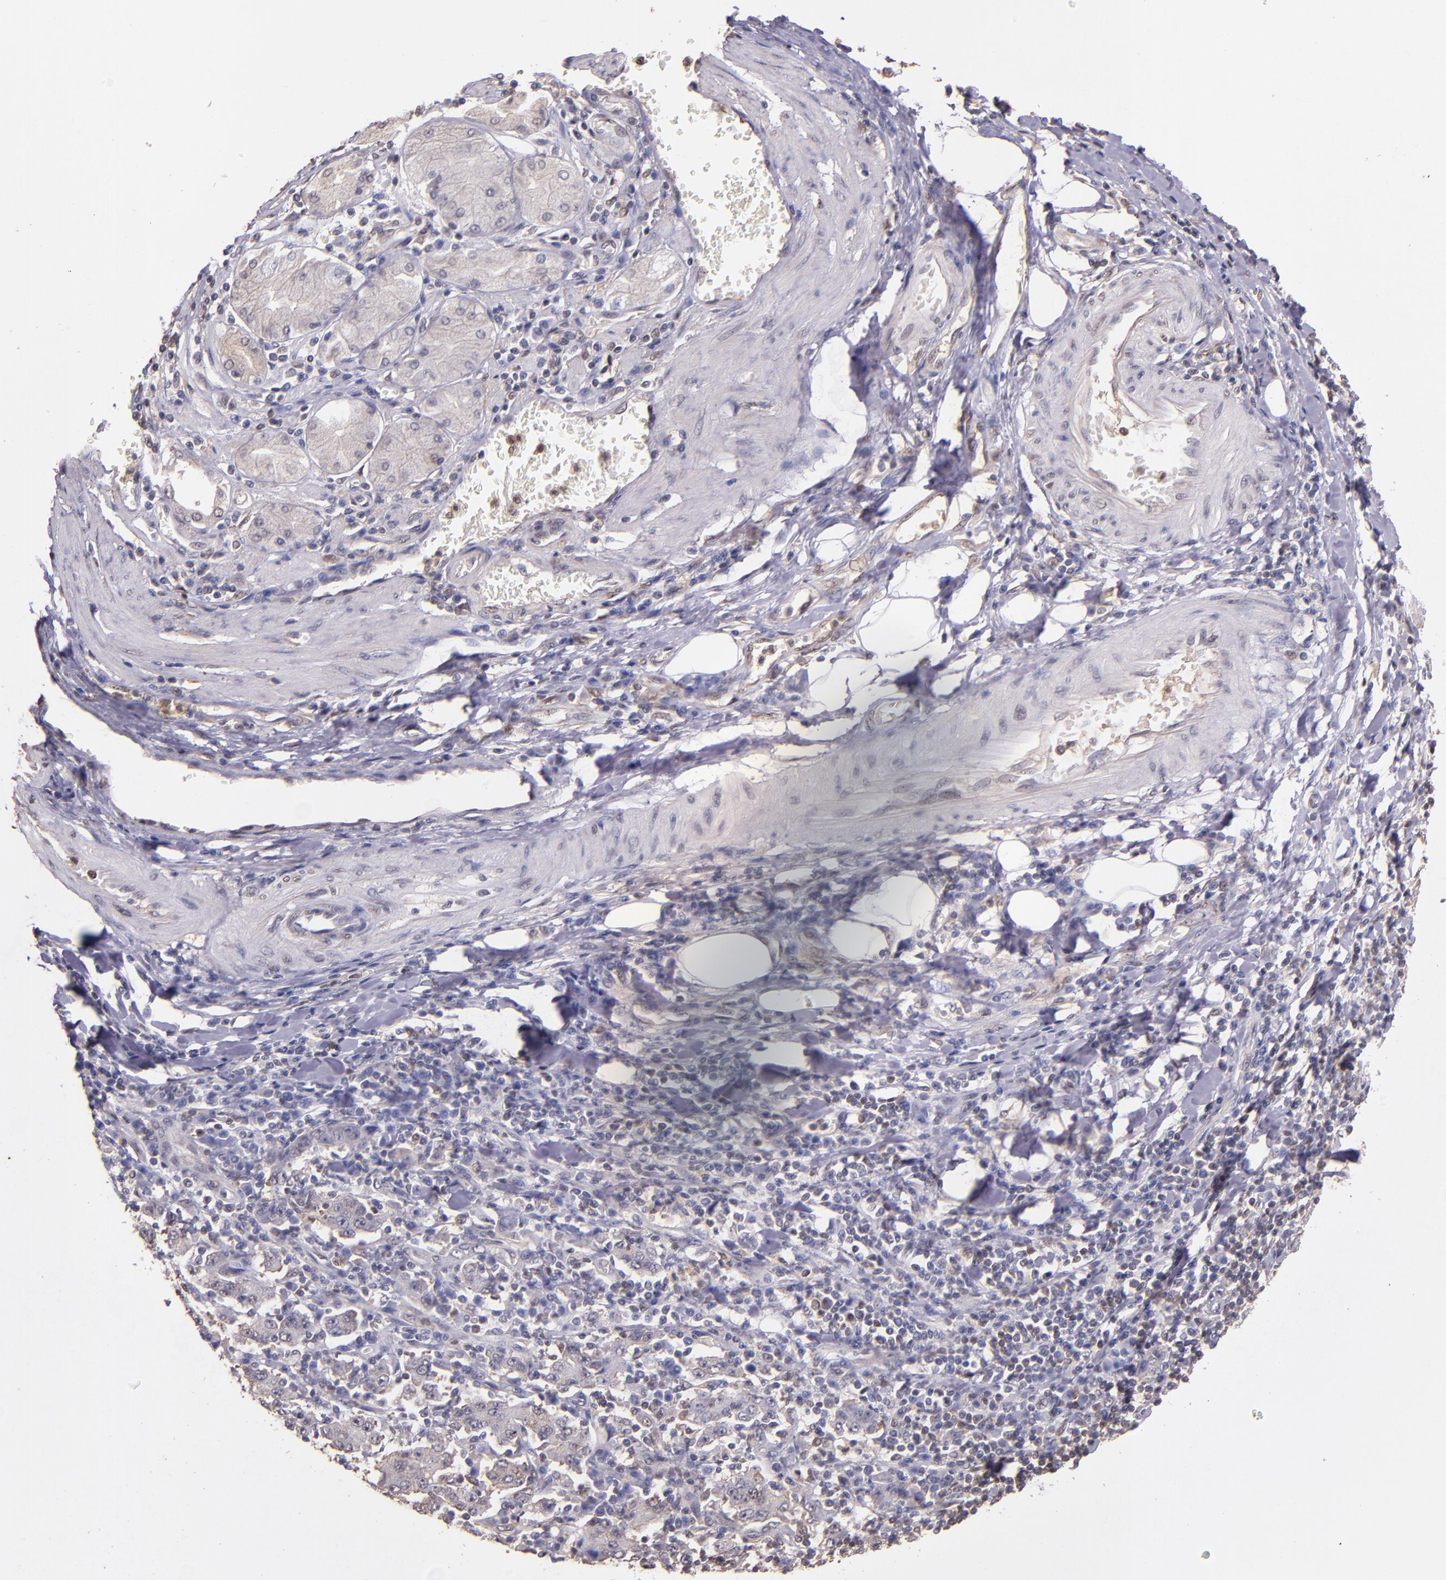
{"staining": {"intensity": "weak", "quantity": "<25%", "location": "cytoplasmic/membranous,nuclear"}, "tissue": "stomach cancer", "cell_type": "Tumor cells", "image_type": "cancer", "snomed": [{"axis": "morphology", "description": "Normal tissue, NOS"}, {"axis": "morphology", "description": "Adenocarcinoma, NOS"}, {"axis": "topography", "description": "Stomach, upper"}, {"axis": "topography", "description": "Stomach"}], "caption": "Tumor cells show no significant protein expression in stomach adenocarcinoma.", "gene": "STAT6", "patient": {"sex": "male", "age": 59}}